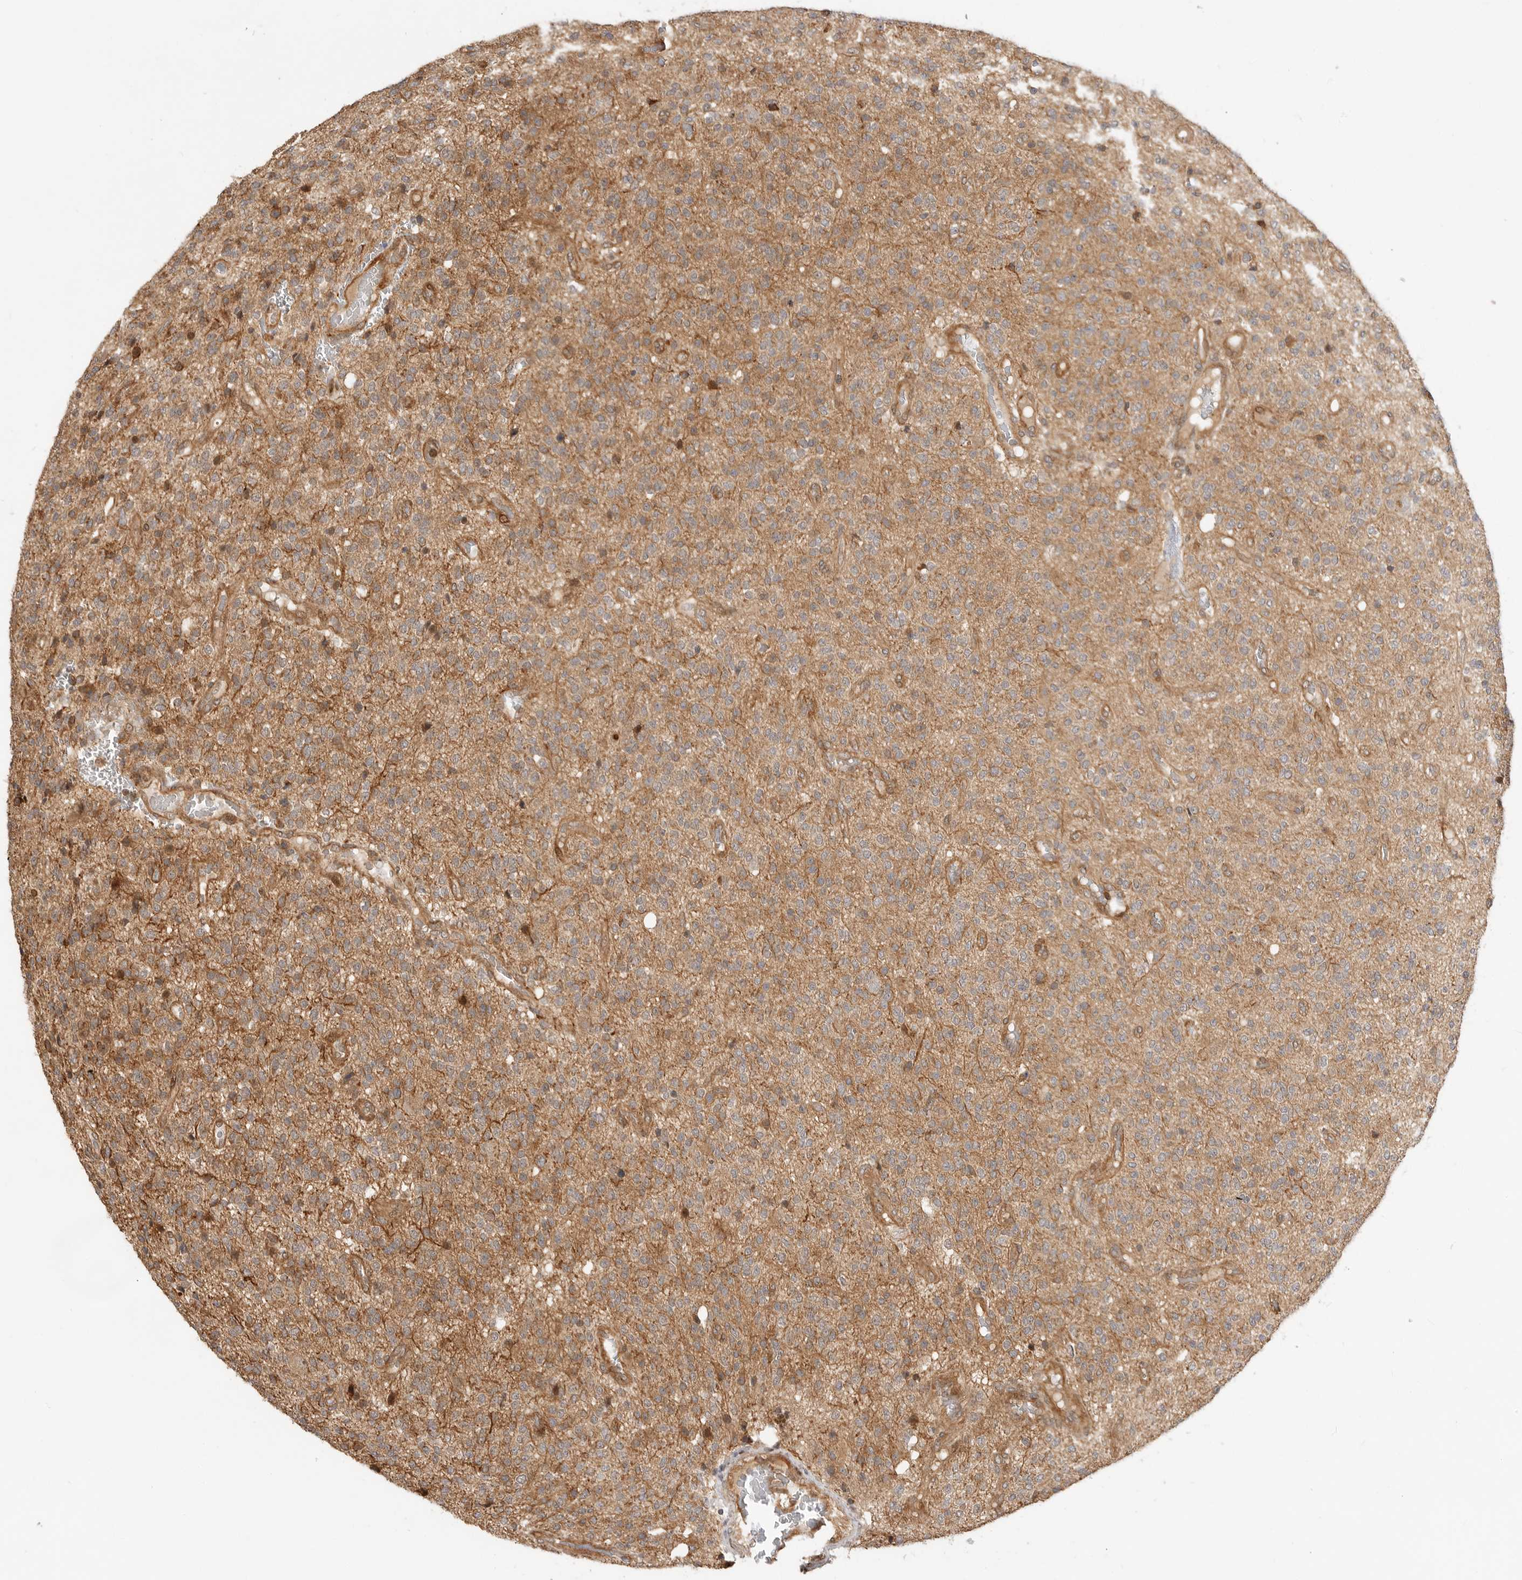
{"staining": {"intensity": "moderate", "quantity": ">75%", "location": "cytoplasmic/membranous"}, "tissue": "glioma", "cell_type": "Tumor cells", "image_type": "cancer", "snomed": [{"axis": "morphology", "description": "Glioma, malignant, High grade"}, {"axis": "topography", "description": "Brain"}], "caption": "Immunohistochemical staining of glioma reveals medium levels of moderate cytoplasmic/membranous protein positivity in about >75% of tumor cells. Nuclei are stained in blue.", "gene": "ADPRS", "patient": {"sex": "male", "age": 34}}